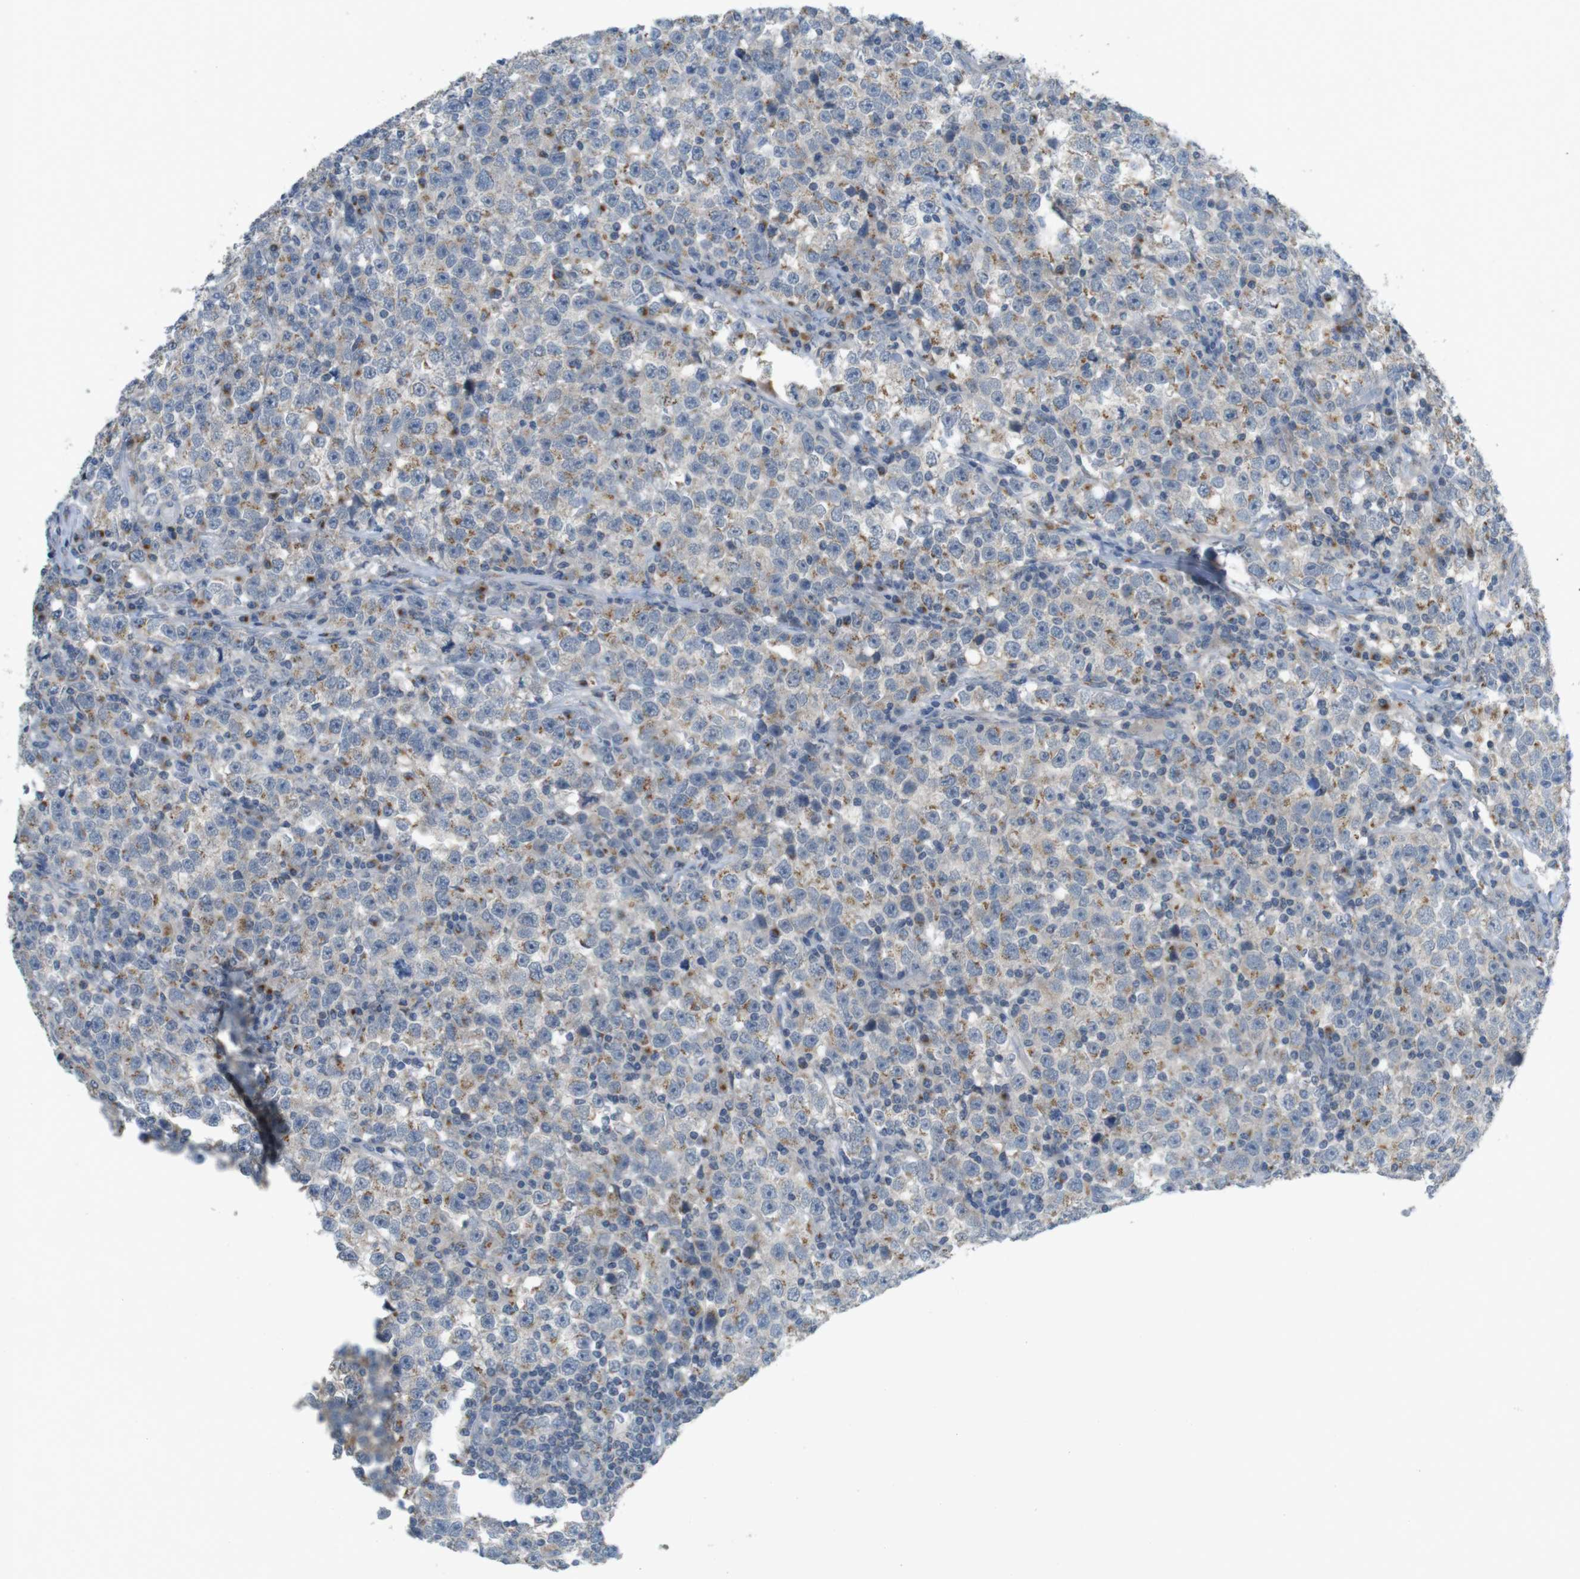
{"staining": {"intensity": "moderate", "quantity": "25%-75%", "location": "cytoplasmic/membranous"}, "tissue": "testis cancer", "cell_type": "Tumor cells", "image_type": "cancer", "snomed": [{"axis": "morphology", "description": "Seminoma, NOS"}, {"axis": "topography", "description": "Testis"}], "caption": "Human testis seminoma stained for a protein (brown) exhibits moderate cytoplasmic/membranous positive staining in about 25%-75% of tumor cells.", "gene": "YIPF3", "patient": {"sex": "male", "age": 43}}